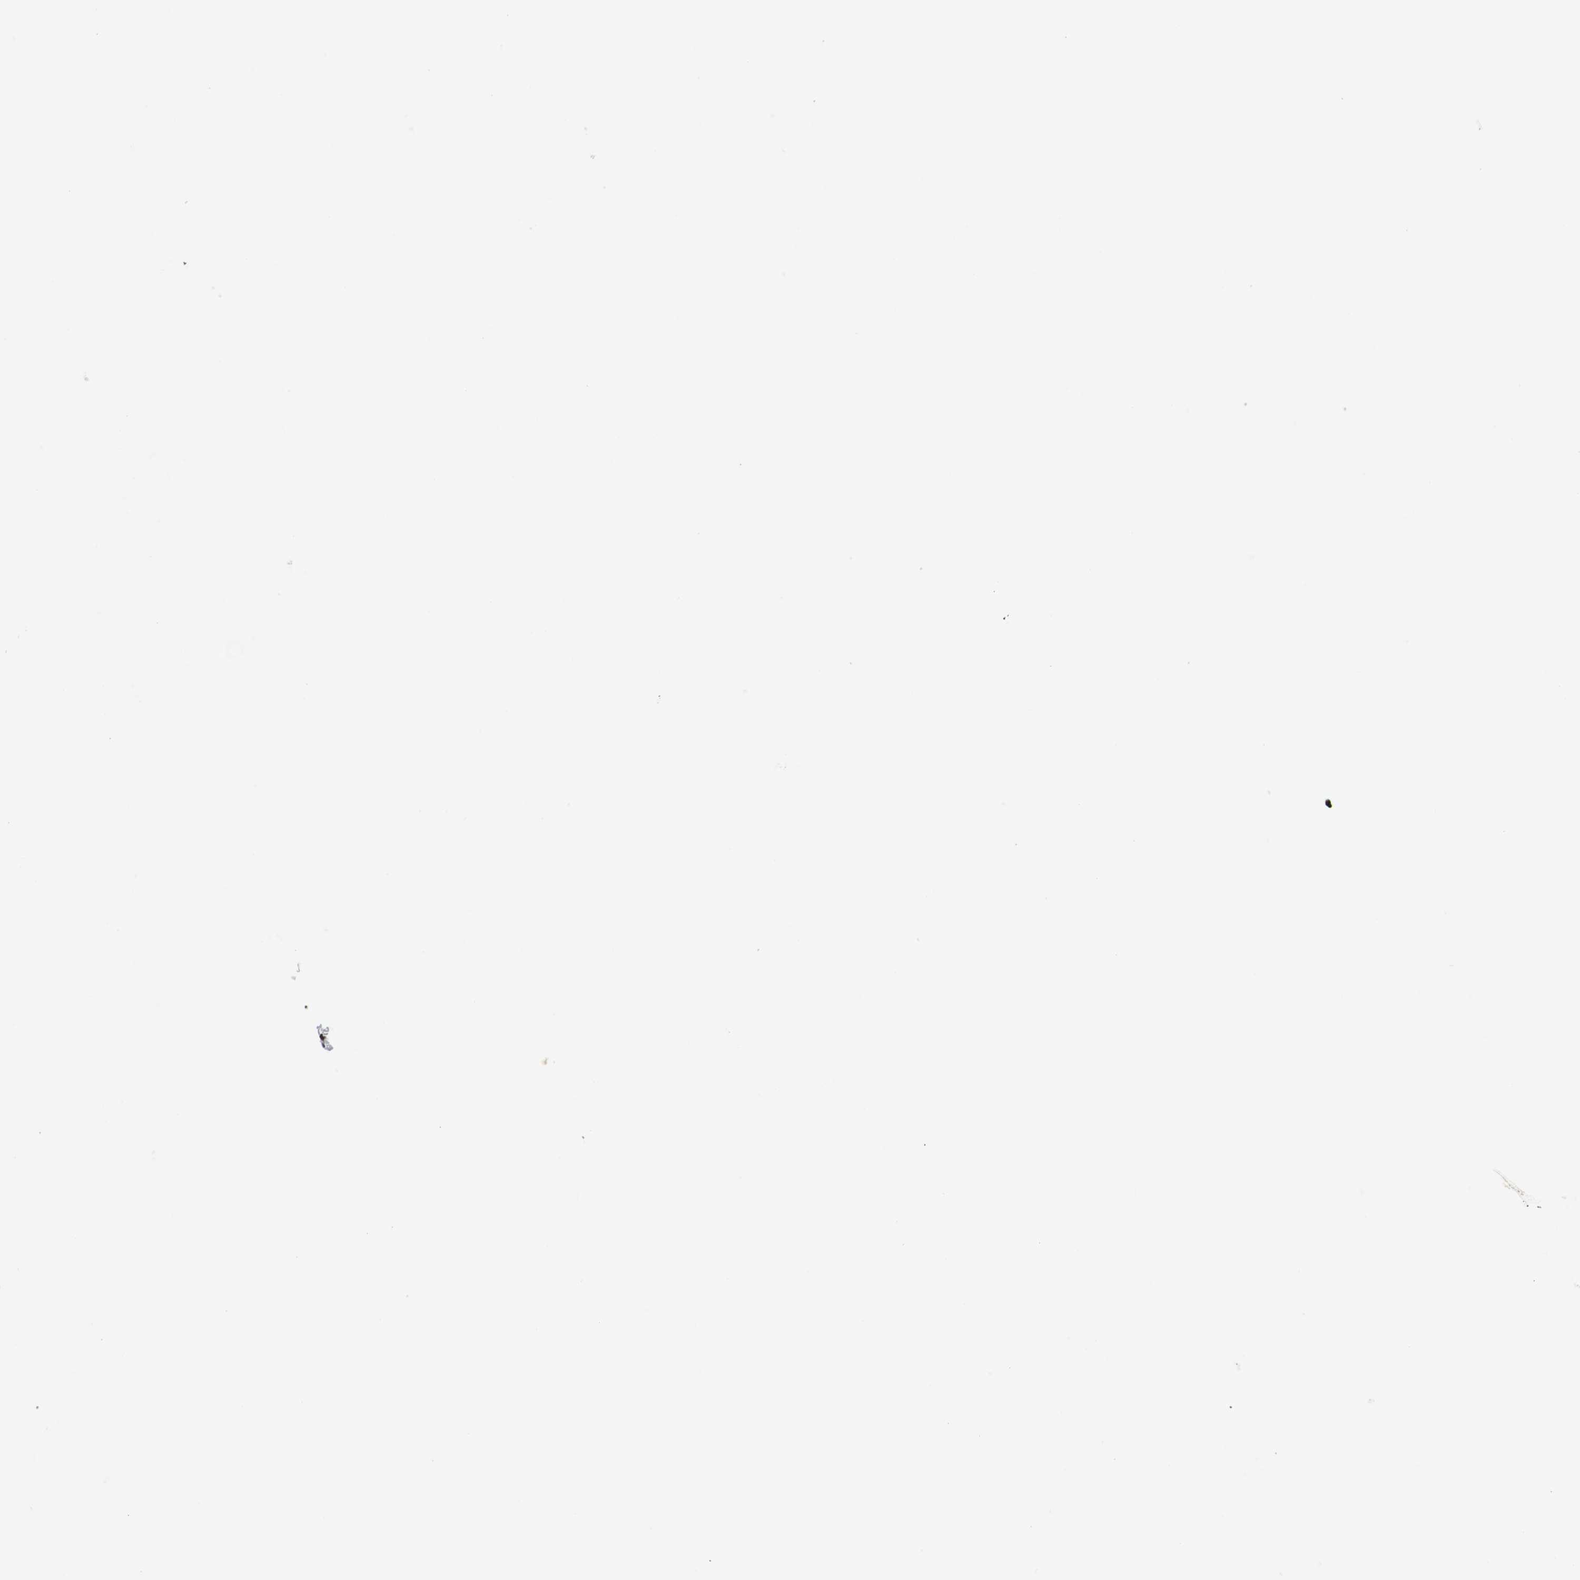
{"staining": {"intensity": "strong", "quantity": ">75%", "location": "nuclear"}, "tissue": "bone marrow", "cell_type": "Hematopoietic cells", "image_type": "normal", "snomed": [{"axis": "morphology", "description": "Normal tissue, NOS"}, {"axis": "morphology", "description": "Inflammation, NOS"}, {"axis": "topography", "description": "Bone marrow"}], "caption": "Immunohistochemical staining of normal human bone marrow shows >75% levels of strong nuclear protein staining in about >75% of hematopoietic cells. The protein of interest is shown in brown color, while the nuclei are stained blue.", "gene": "H1", "patient": {"sex": "male", "age": 73}}